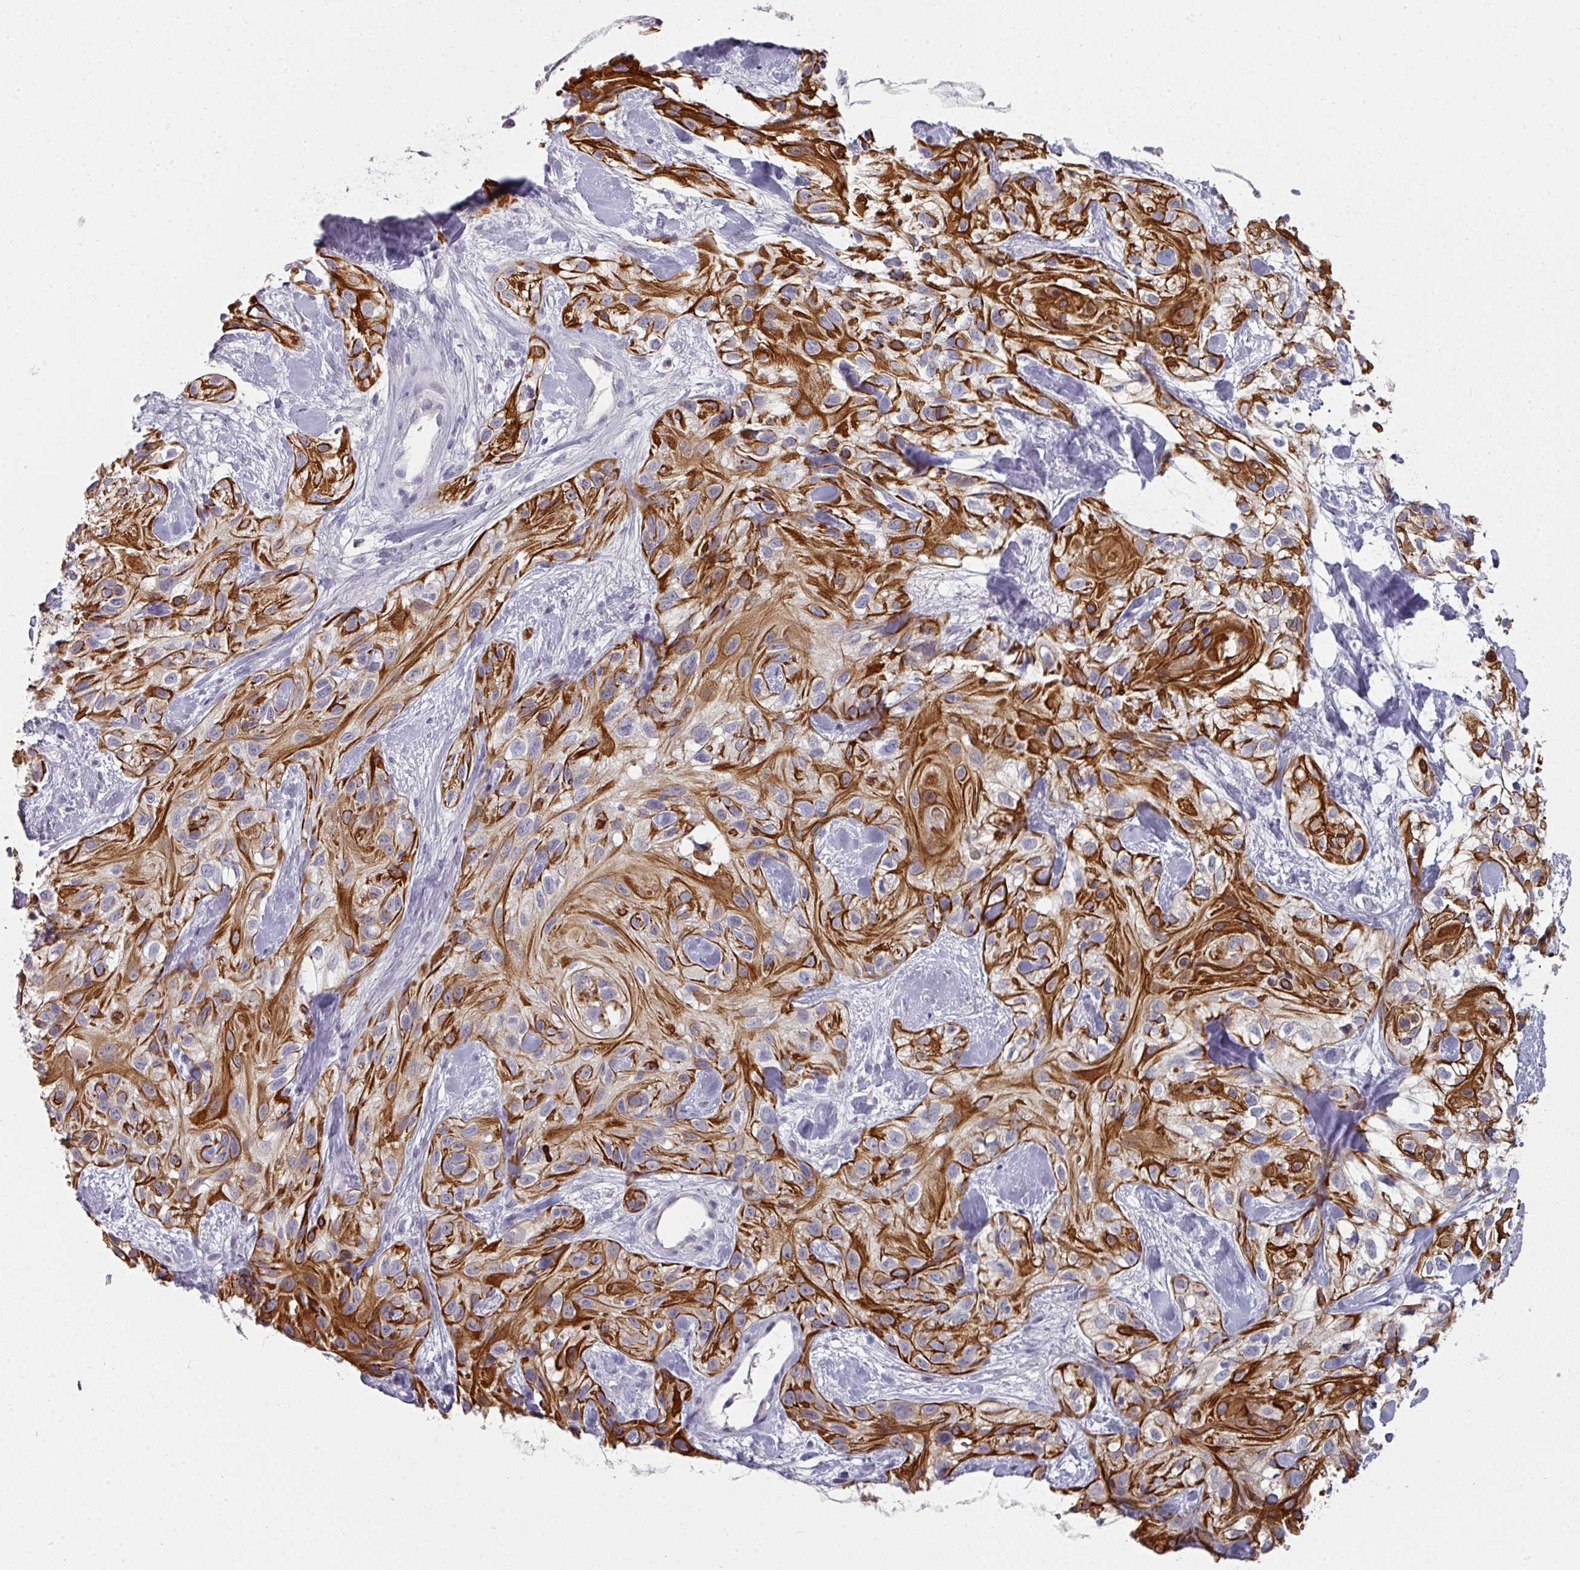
{"staining": {"intensity": "strong", "quantity": "25%-75%", "location": "cytoplasmic/membranous"}, "tissue": "skin cancer", "cell_type": "Tumor cells", "image_type": "cancer", "snomed": [{"axis": "morphology", "description": "Squamous cell carcinoma, NOS"}, {"axis": "topography", "description": "Skin"}], "caption": "Immunohistochemical staining of human skin cancer (squamous cell carcinoma) reveals high levels of strong cytoplasmic/membranous staining in approximately 25%-75% of tumor cells.", "gene": "GTF2H3", "patient": {"sex": "male", "age": 82}}